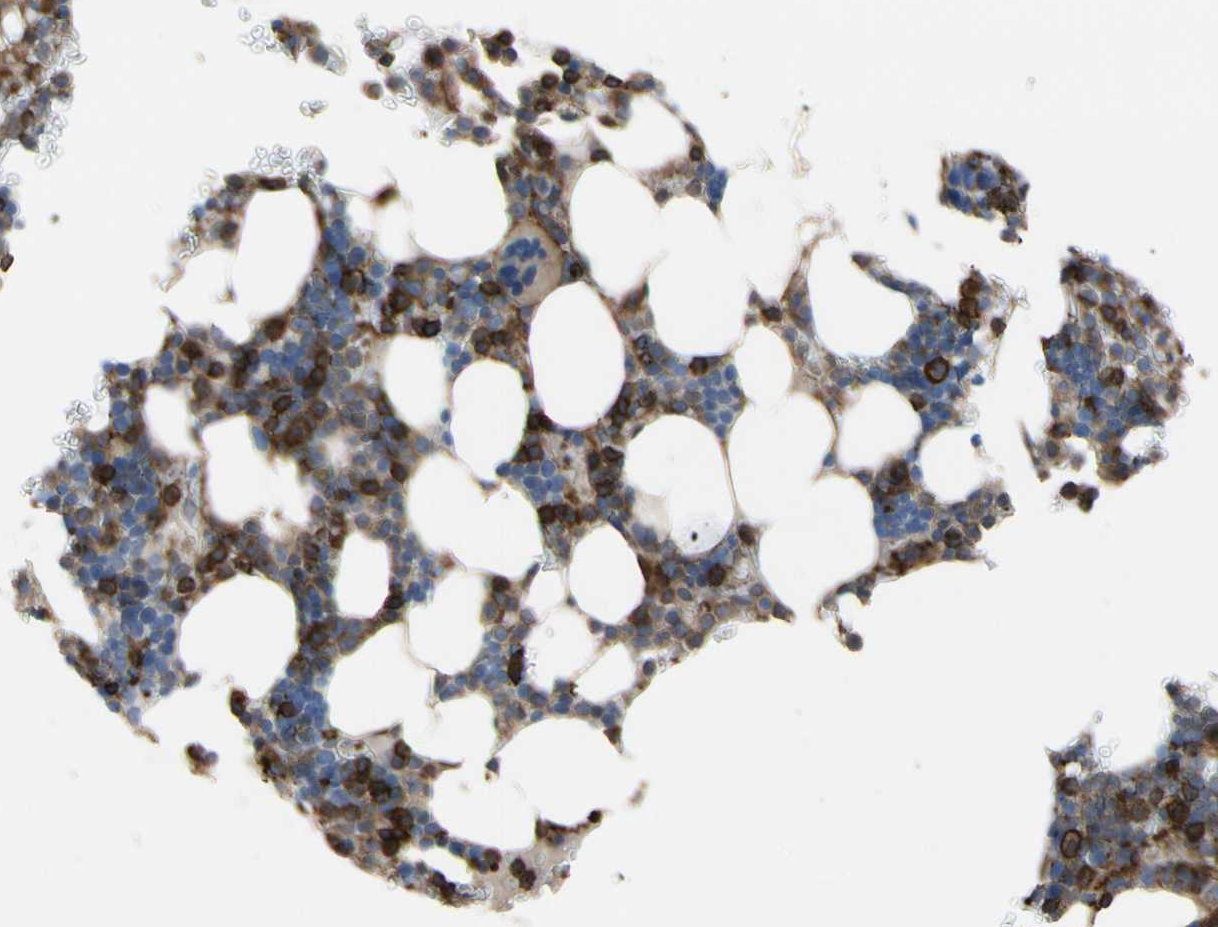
{"staining": {"intensity": "strong", "quantity": "25%-75%", "location": "cytoplasmic/membranous"}, "tissue": "bone marrow", "cell_type": "Hematopoietic cells", "image_type": "normal", "snomed": [{"axis": "morphology", "description": "Normal tissue, NOS"}, {"axis": "topography", "description": "Bone marrow"}], "caption": "This micrograph shows immunohistochemistry staining of normal bone marrow, with high strong cytoplasmic/membranous expression in about 25%-75% of hematopoietic cells.", "gene": "ANXA6", "patient": {"sex": "female", "age": 73}}